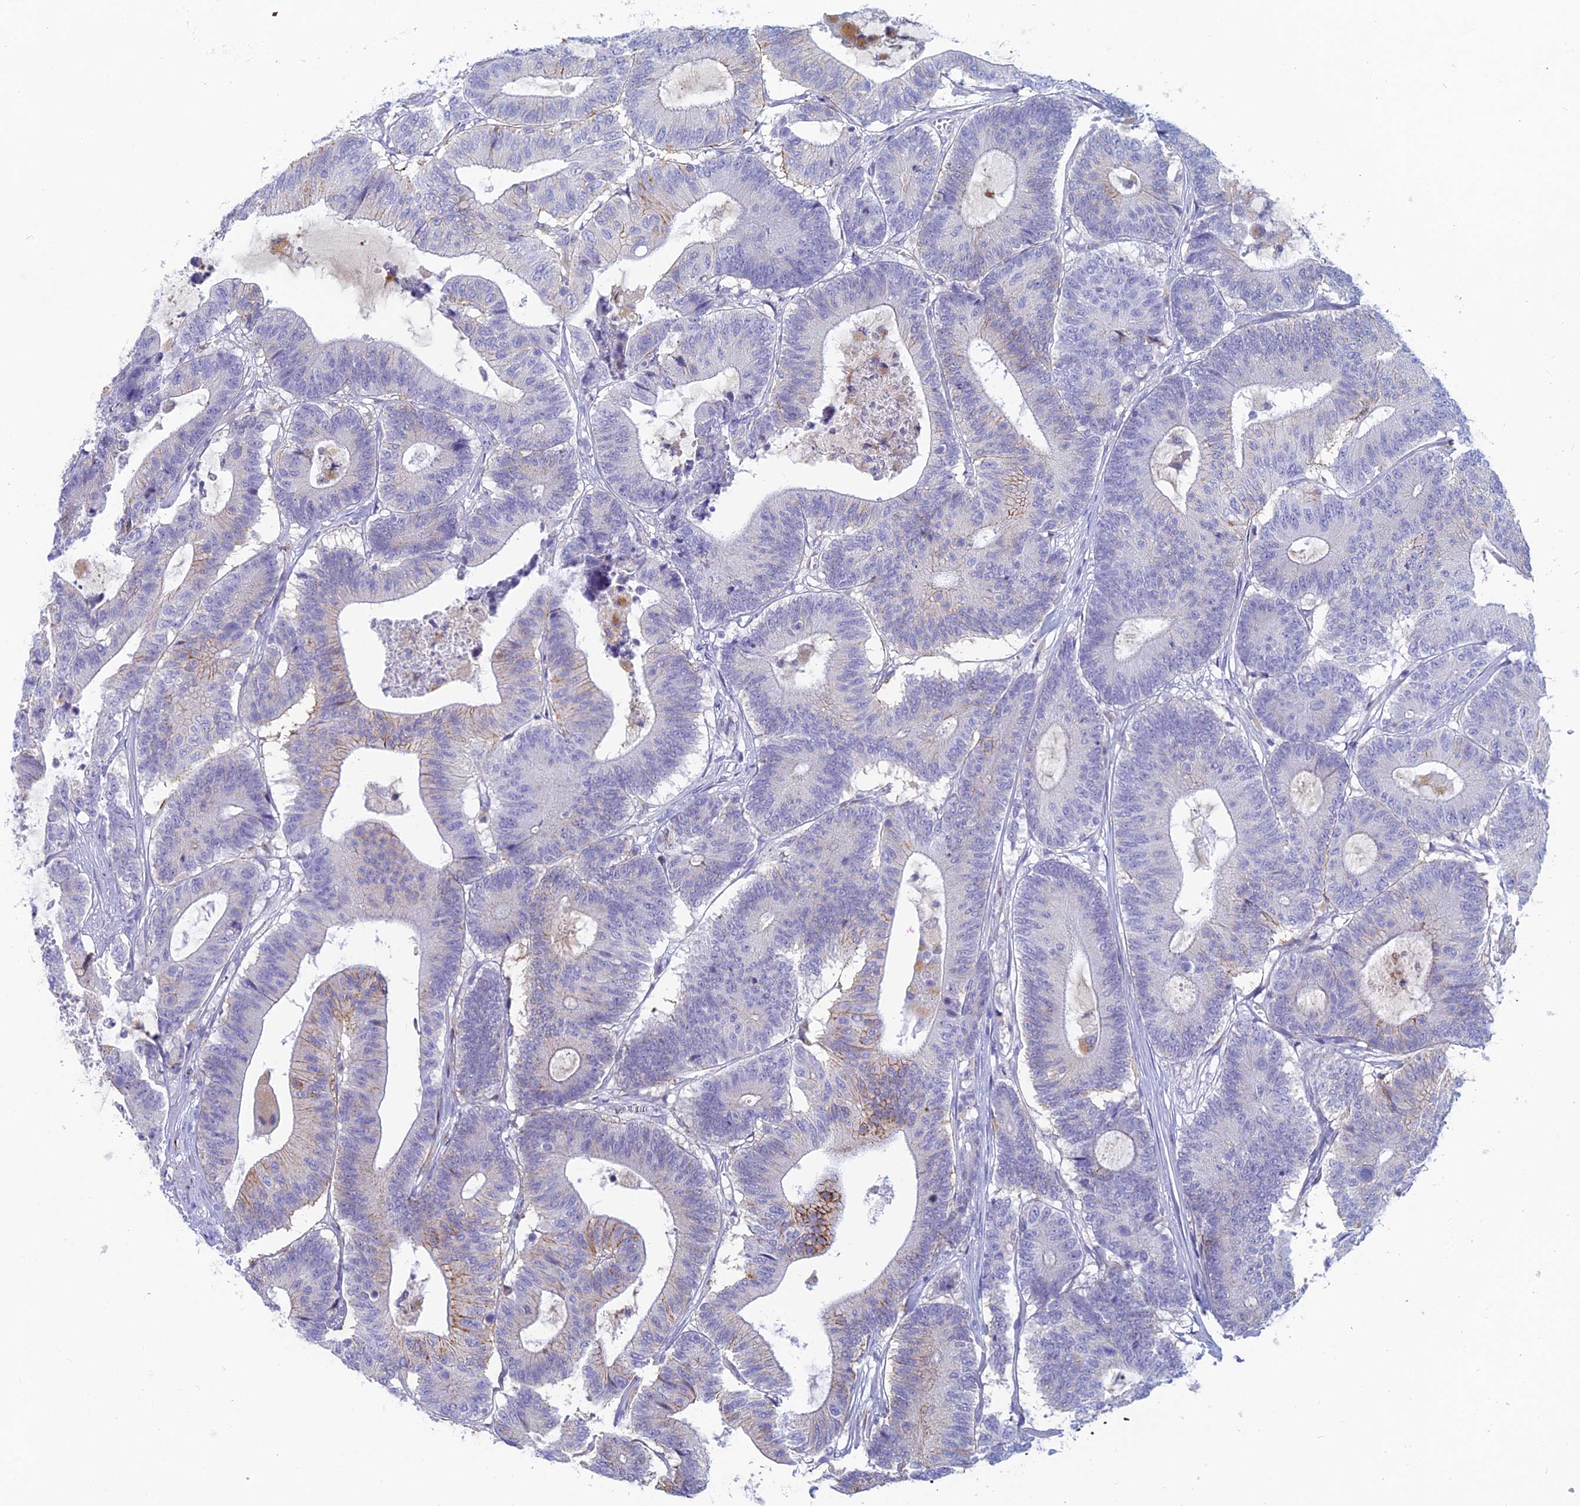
{"staining": {"intensity": "moderate", "quantity": "<25%", "location": "cytoplasmic/membranous"}, "tissue": "colorectal cancer", "cell_type": "Tumor cells", "image_type": "cancer", "snomed": [{"axis": "morphology", "description": "Adenocarcinoma, NOS"}, {"axis": "topography", "description": "Colon"}], "caption": "The immunohistochemical stain highlights moderate cytoplasmic/membranous expression in tumor cells of adenocarcinoma (colorectal) tissue.", "gene": "FERD3L", "patient": {"sex": "female", "age": 84}}